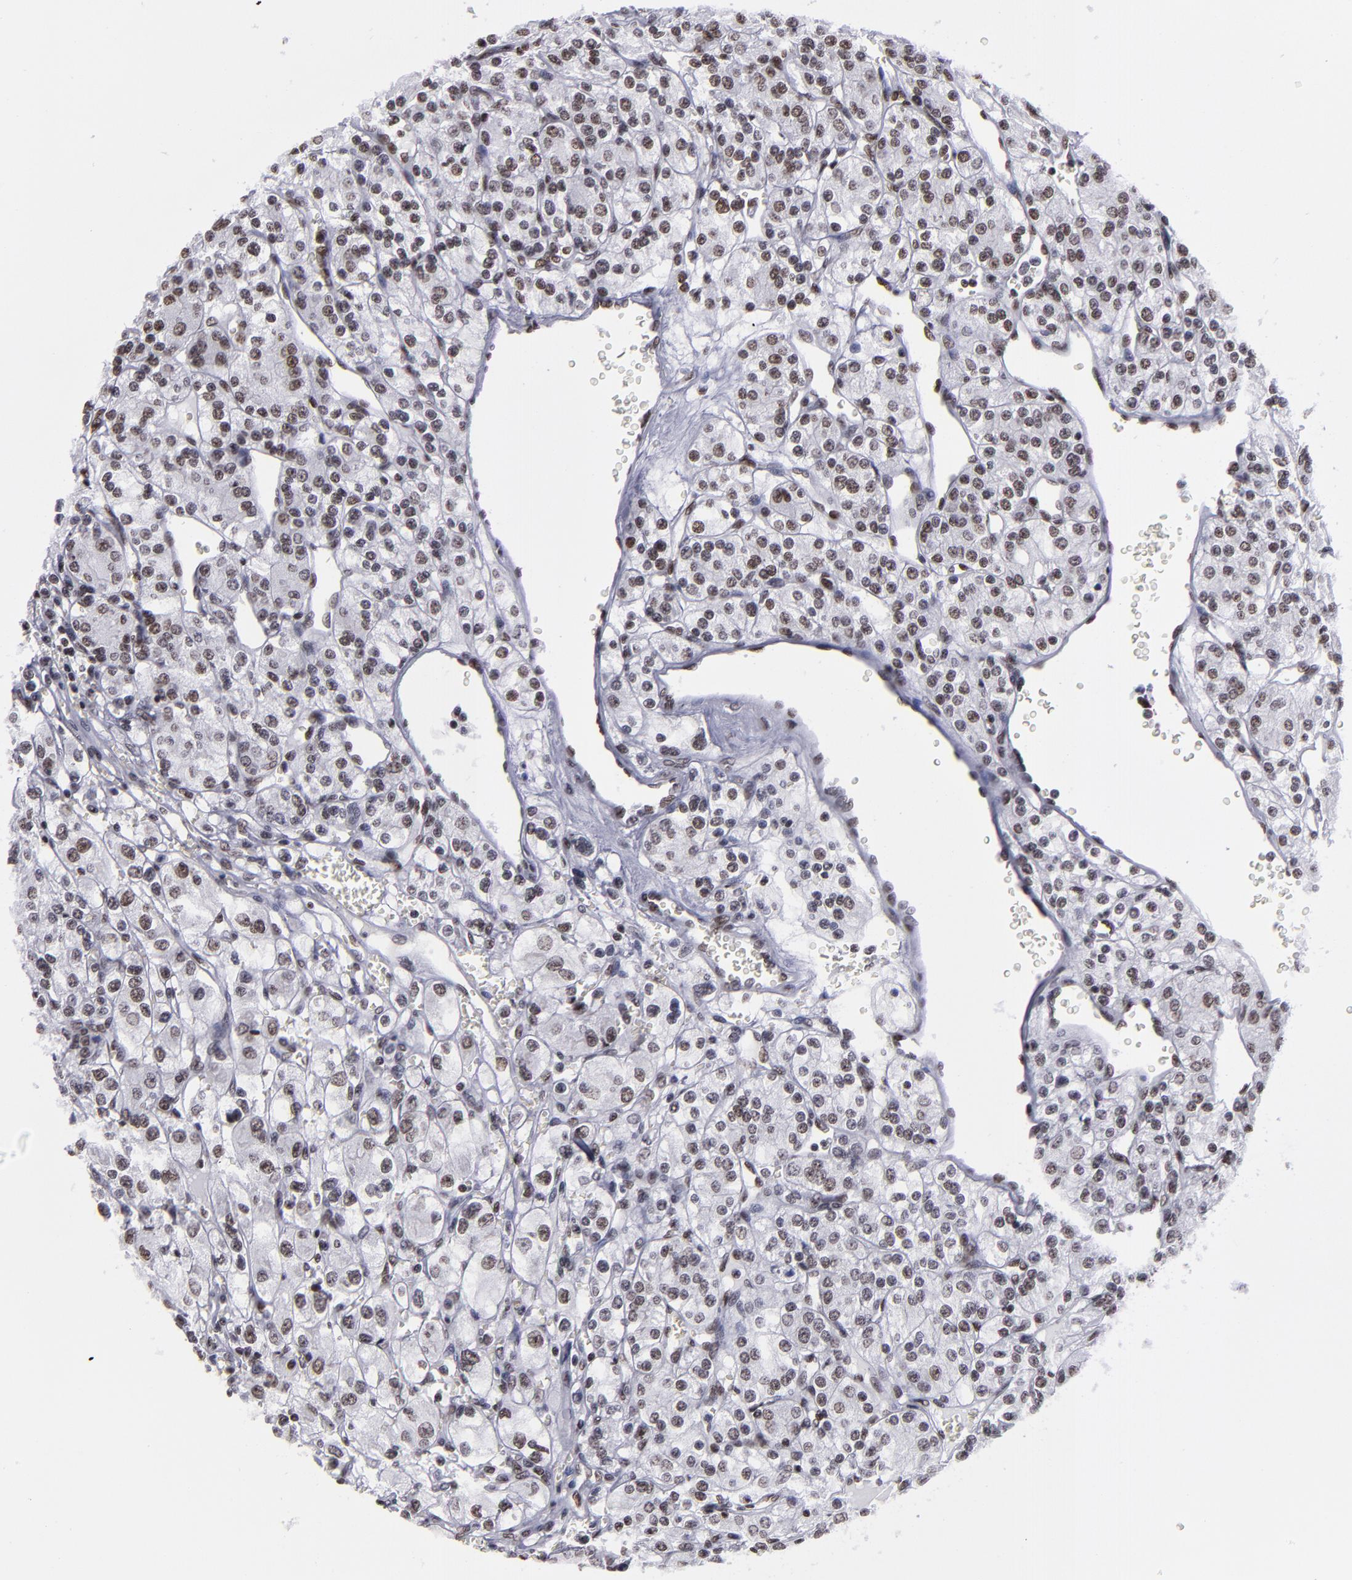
{"staining": {"intensity": "strong", "quantity": ">75%", "location": "nuclear"}, "tissue": "renal cancer", "cell_type": "Tumor cells", "image_type": "cancer", "snomed": [{"axis": "morphology", "description": "Adenocarcinoma, NOS"}, {"axis": "topography", "description": "Kidney"}], "caption": "Protein expression analysis of renal cancer (adenocarcinoma) displays strong nuclear positivity in about >75% of tumor cells. Using DAB (3,3'-diaminobenzidine) (brown) and hematoxylin (blue) stains, captured at high magnification using brightfield microscopy.", "gene": "TERF2", "patient": {"sex": "female", "age": 62}}